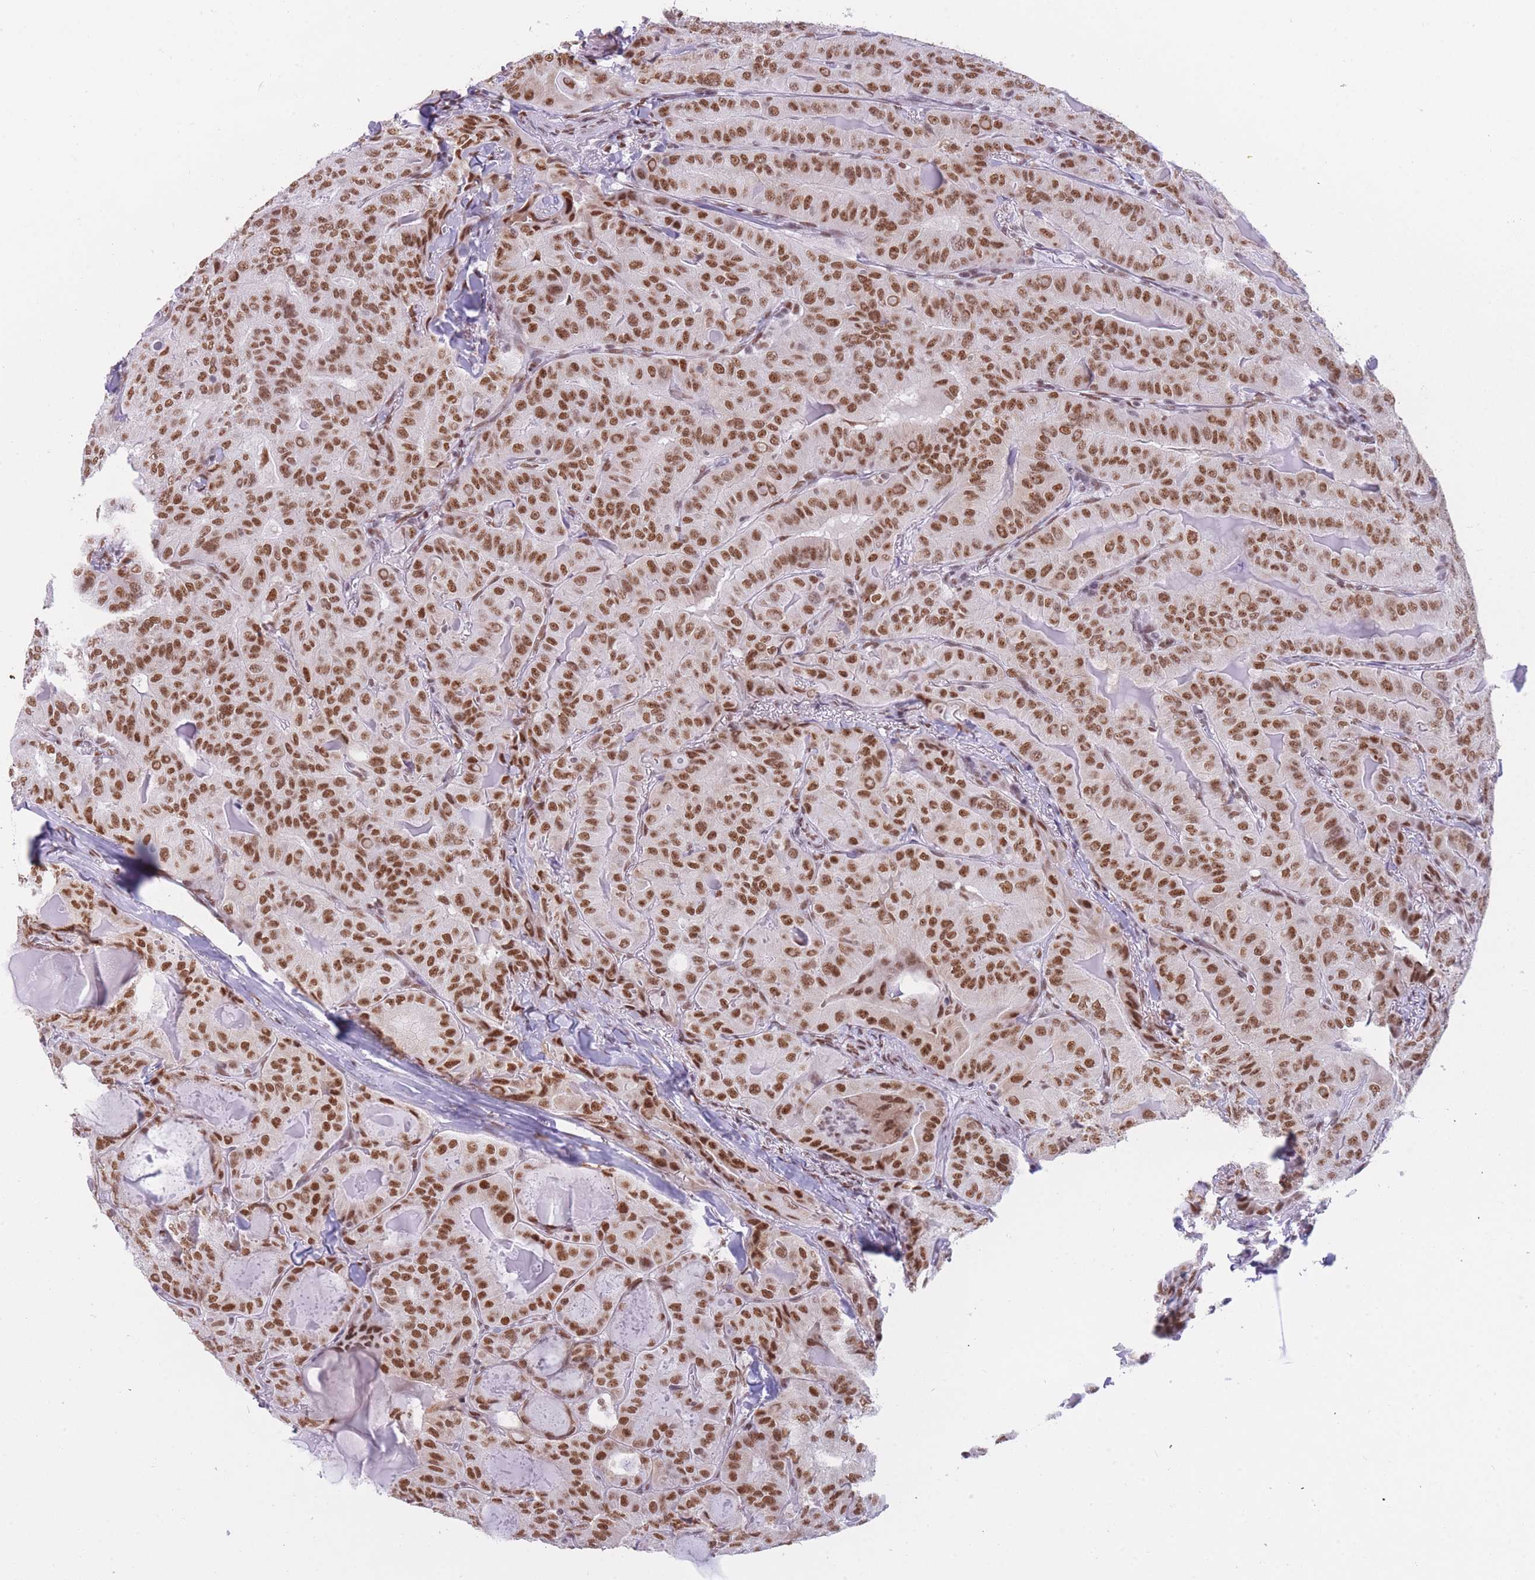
{"staining": {"intensity": "strong", "quantity": ">75%", "location": "nuclear"}, "tissue": "thyroid cancer", "cell_type": "Tumor cells", "image_type": "cancer", "snomed": [{"axis": "morphology", "description": "Papillary adenocarcinoma, NOS"}, {"axis": "topography", "description": "Thyroid gland"}], "caption": "Human thyroid papillary adenocarcinoma stained with a protein marker shows strong staining in tumor cells.", "gene": "HNRNPUL1", "patient": {"sex": "female", "age": 68}}